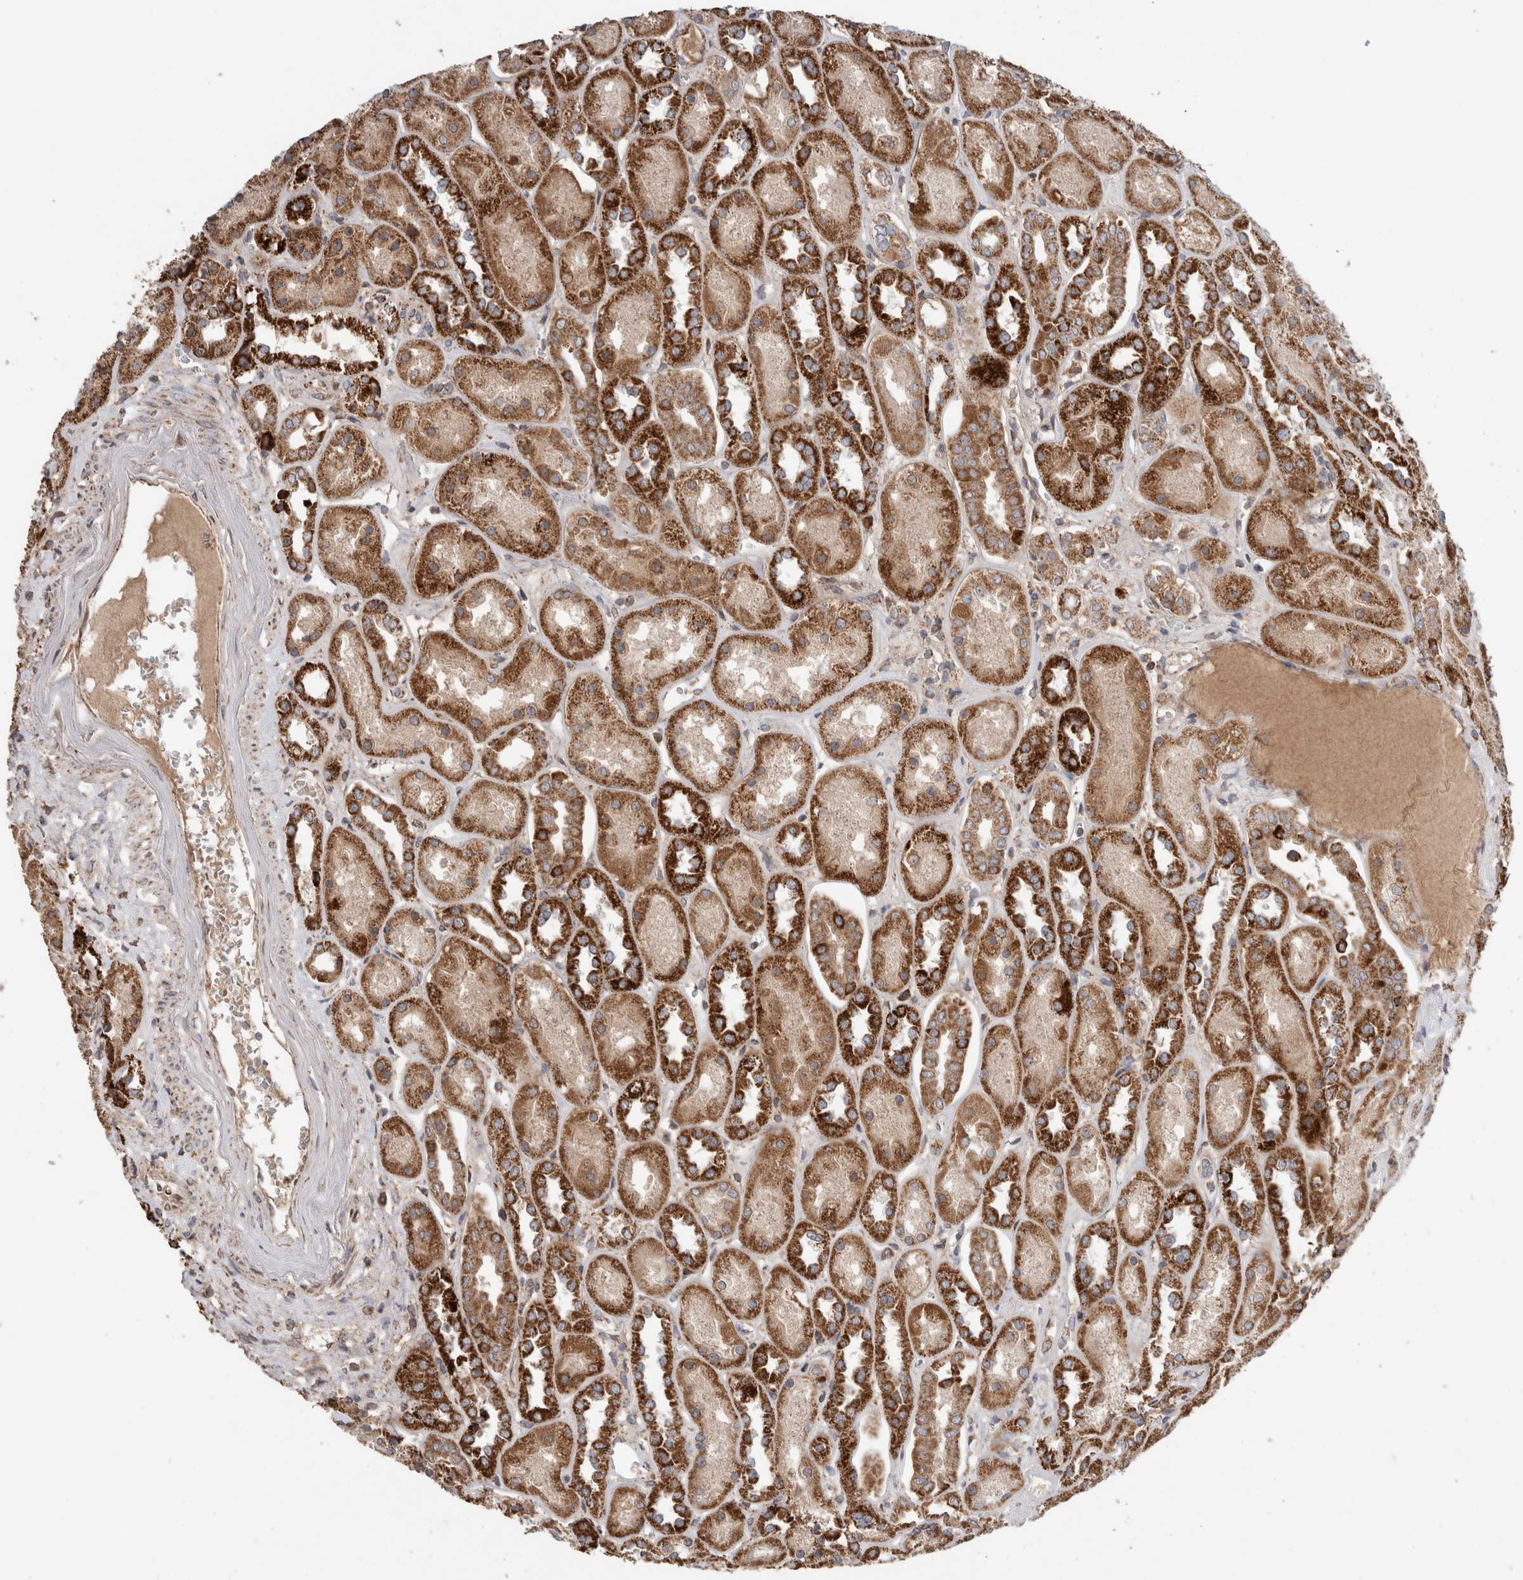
{"staining": {"intensity": "weak", "quantity": "<25%", "location": "cytoplasmic/membranous"}, "tissue": "kidney", "cell_type": "Cells in glomeruli", "image_type": "normal", "snomed": [{"axis": "morphology", "description": "Normal tissue, NOS"}, {"axis": "topography", "description": "Kidney"}], "caption": "Human kidney stained for a protein using IHC displays no expression in cells in glomeruli.", "gene": "KIF21B", "patient": {"sex": "male", "age": 70}}